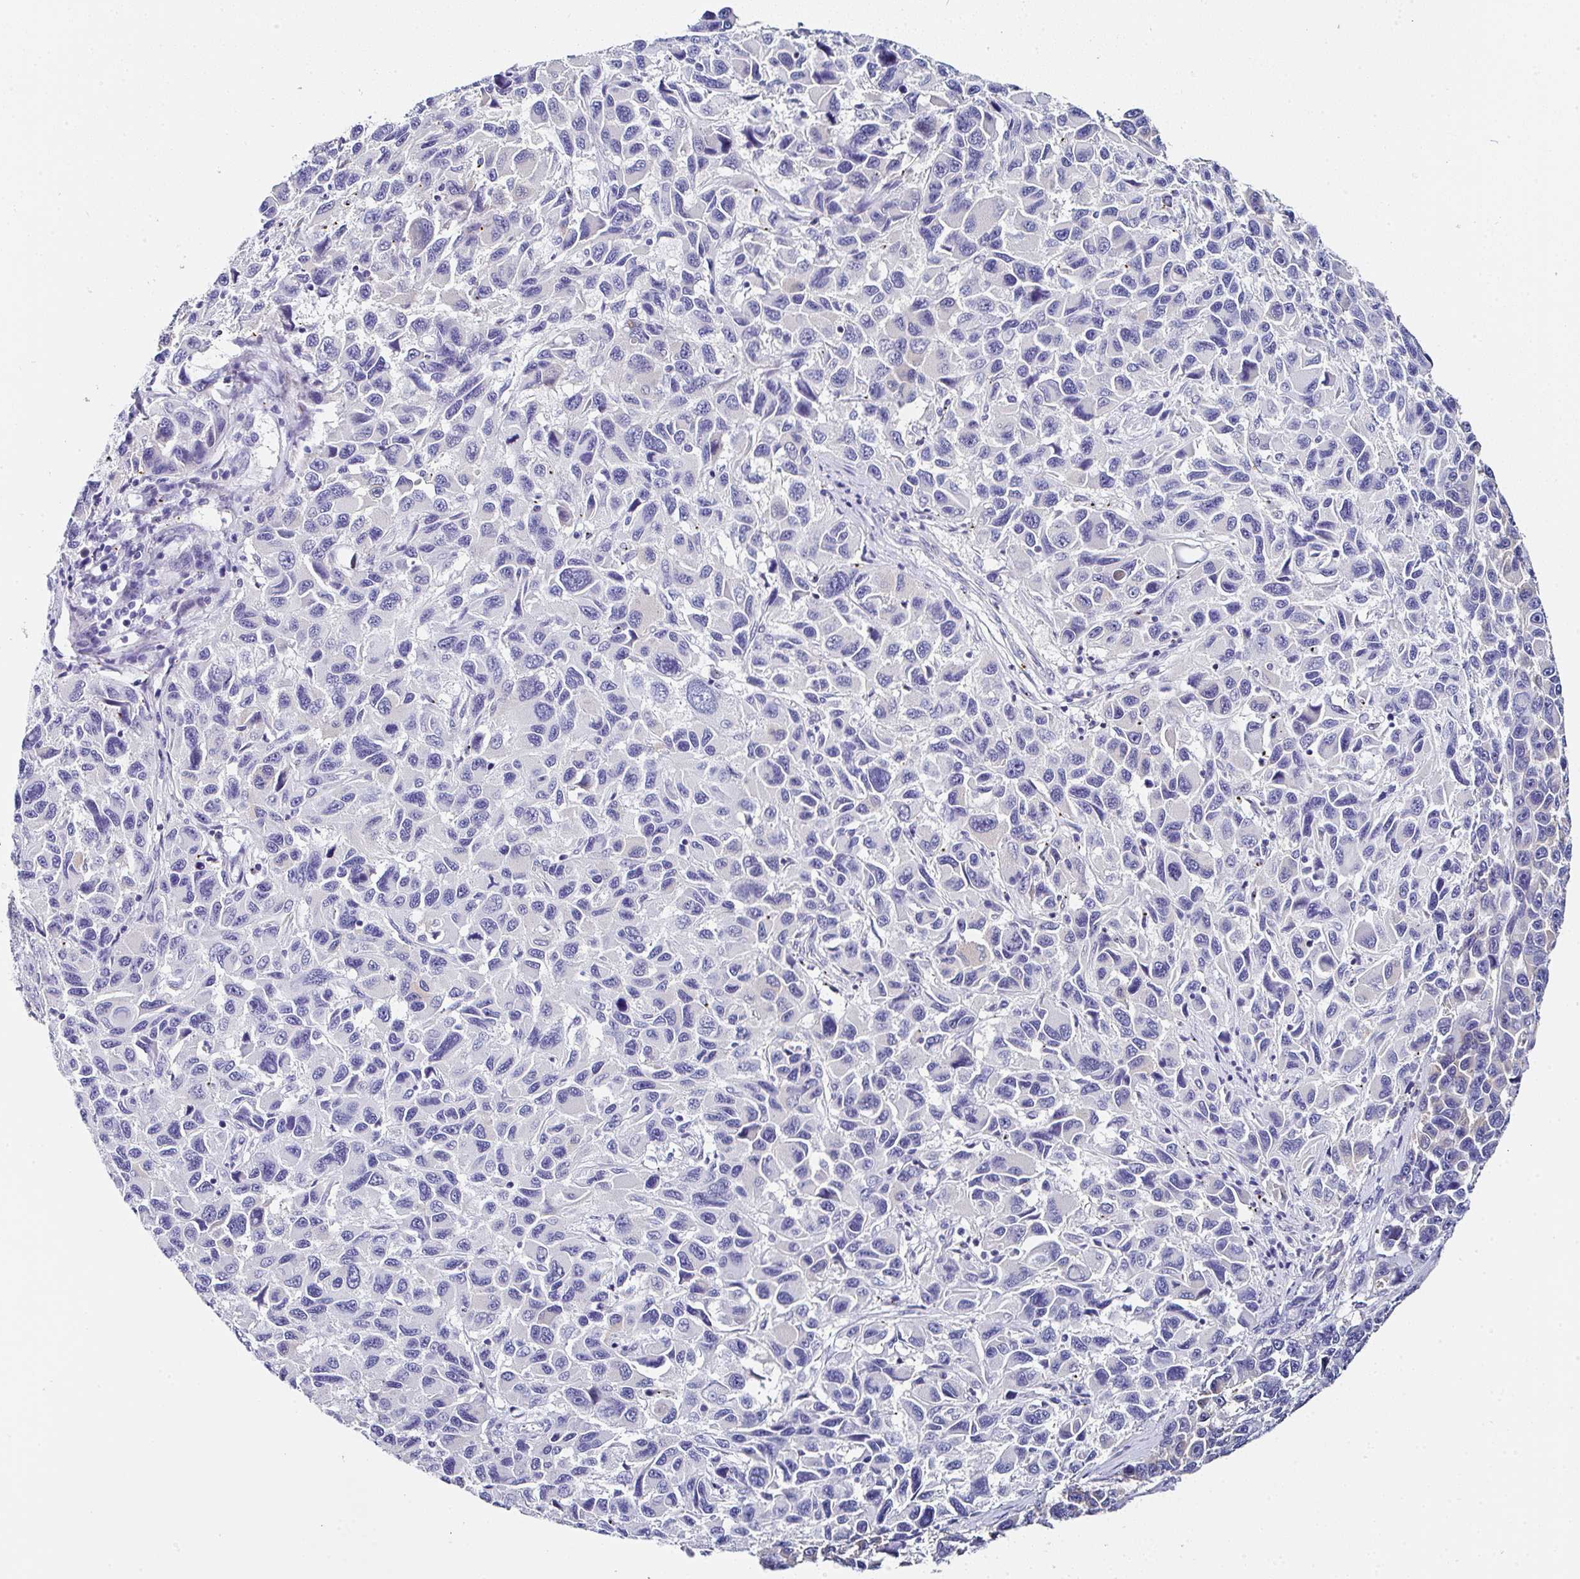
{"staining": {"intensity": "negative", "quantity": "none", "location": "none"}, "tissue": "melanoma", "cell_type": "Tumor cells", "image_type": "cancer", "snomed": [{"axis": "morphology", "description": "Malignant melanoma, NOS"}, {"axis": "topography", "description": "Skin"}], "caption": "DAB (3,3'-diaminobenzidine) immunohistochemical staining of melanoma reveals no significant positivity in tumor cells. (Brightfield microscopy of DAB (3,3'-diaminobenzidine) immunohistochemistry at high magnification).", "gene": "PPFIA4", "patient": {"sex": "male", "age": 53}}